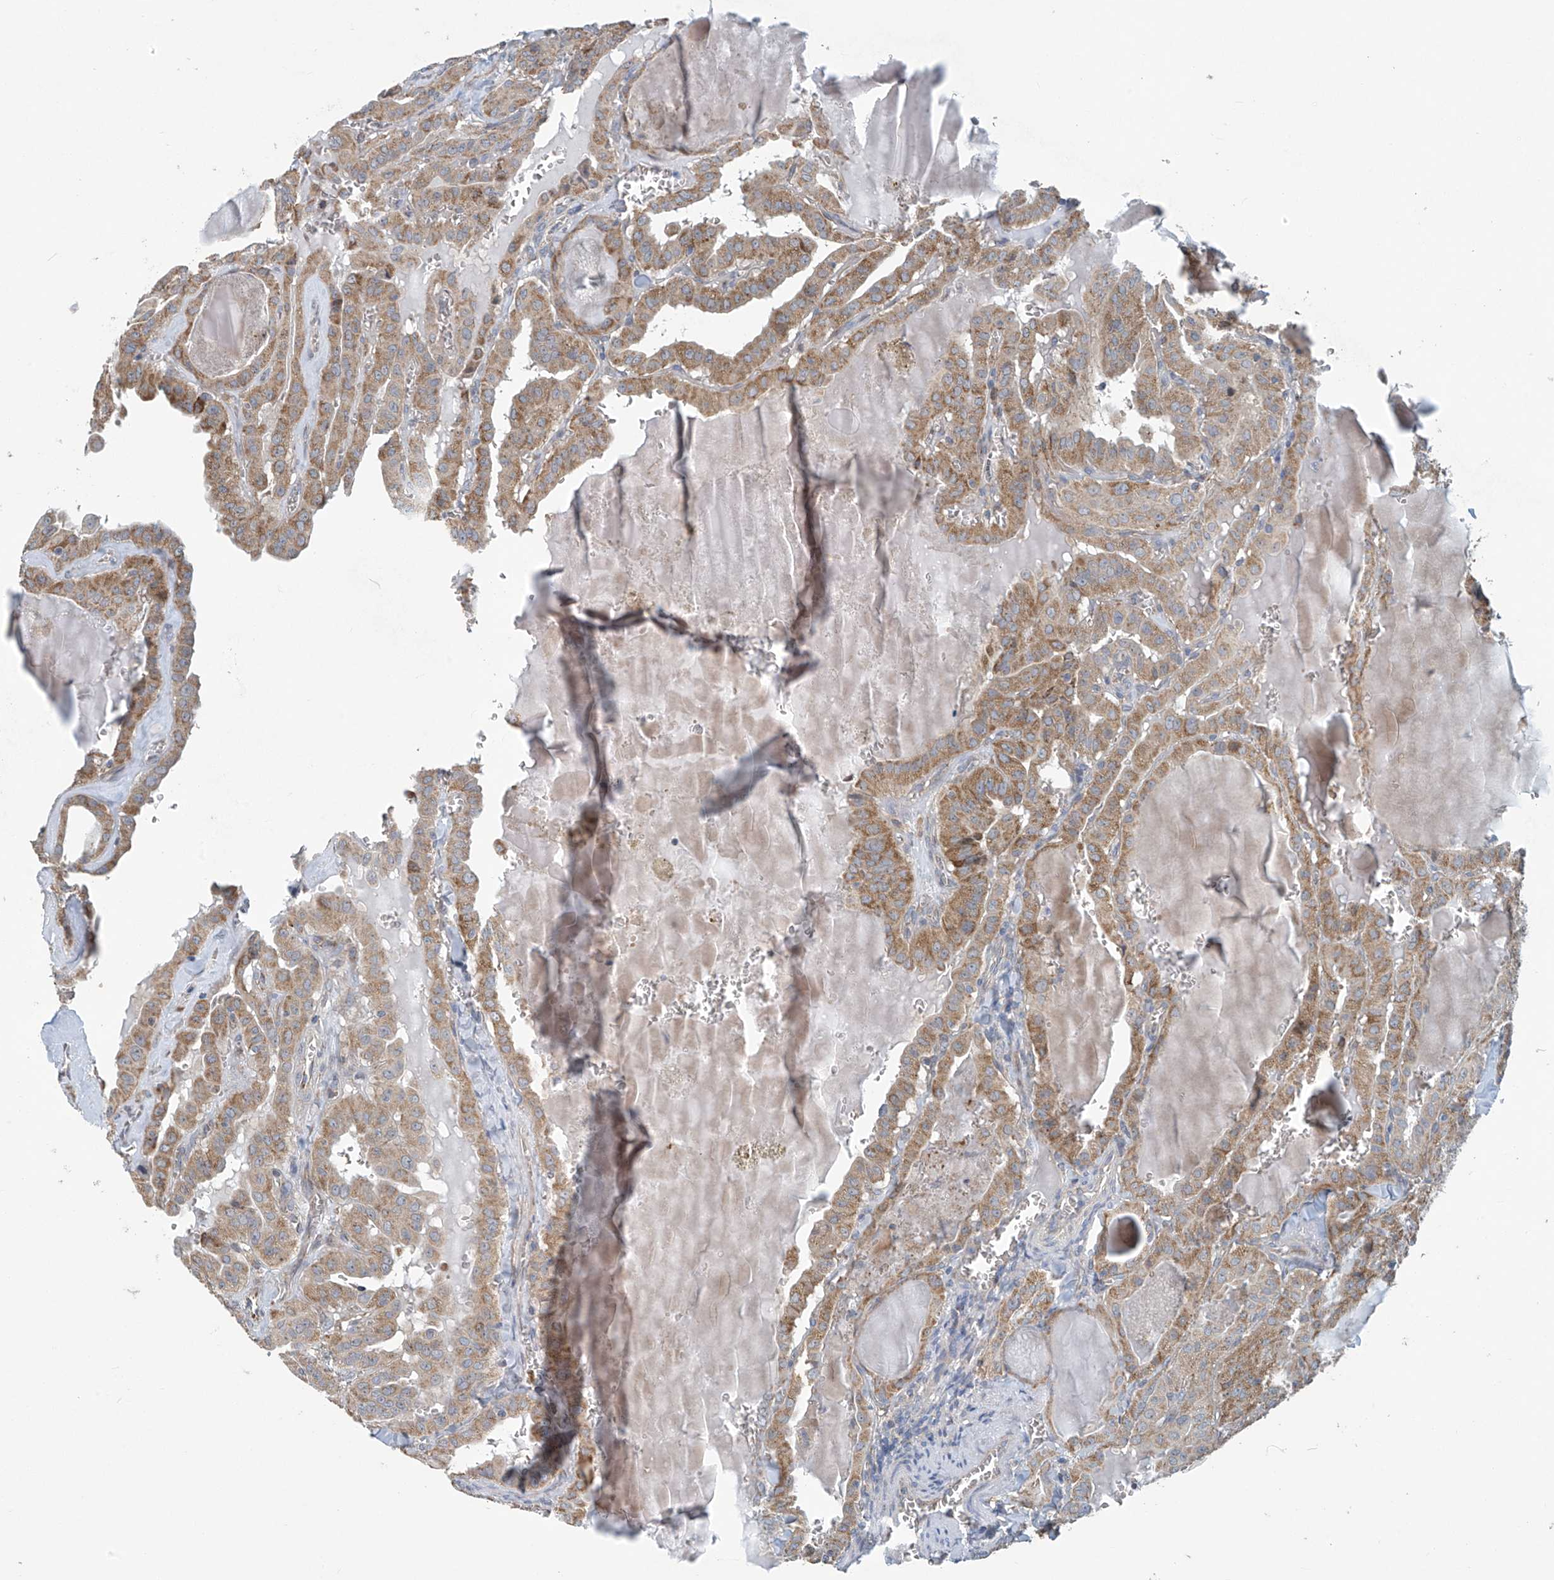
{"staining": {"intensity": "moderate", "quantity": ">75%", "location": "cytoplasmic/membranous"}, "tissue": "thyroid cancer", "cell_type": "Tumor cells", "image_type": "cancer", "snomed": [{"axis": "morphology", "description": "Papillary adenocarcinoma, NOS"}, {"axis": "topography", "description": "Thyroid gland"}], "caption": "There is medium levels of moderate cytoplasmic/membranous expression in tumor cells of thyroid papillary adenocarcinoma, as demonstrated by immunohistochemical staining (brown color).", "gene": "COMMD1", "patient": {"sex": "male", "age": 52}}